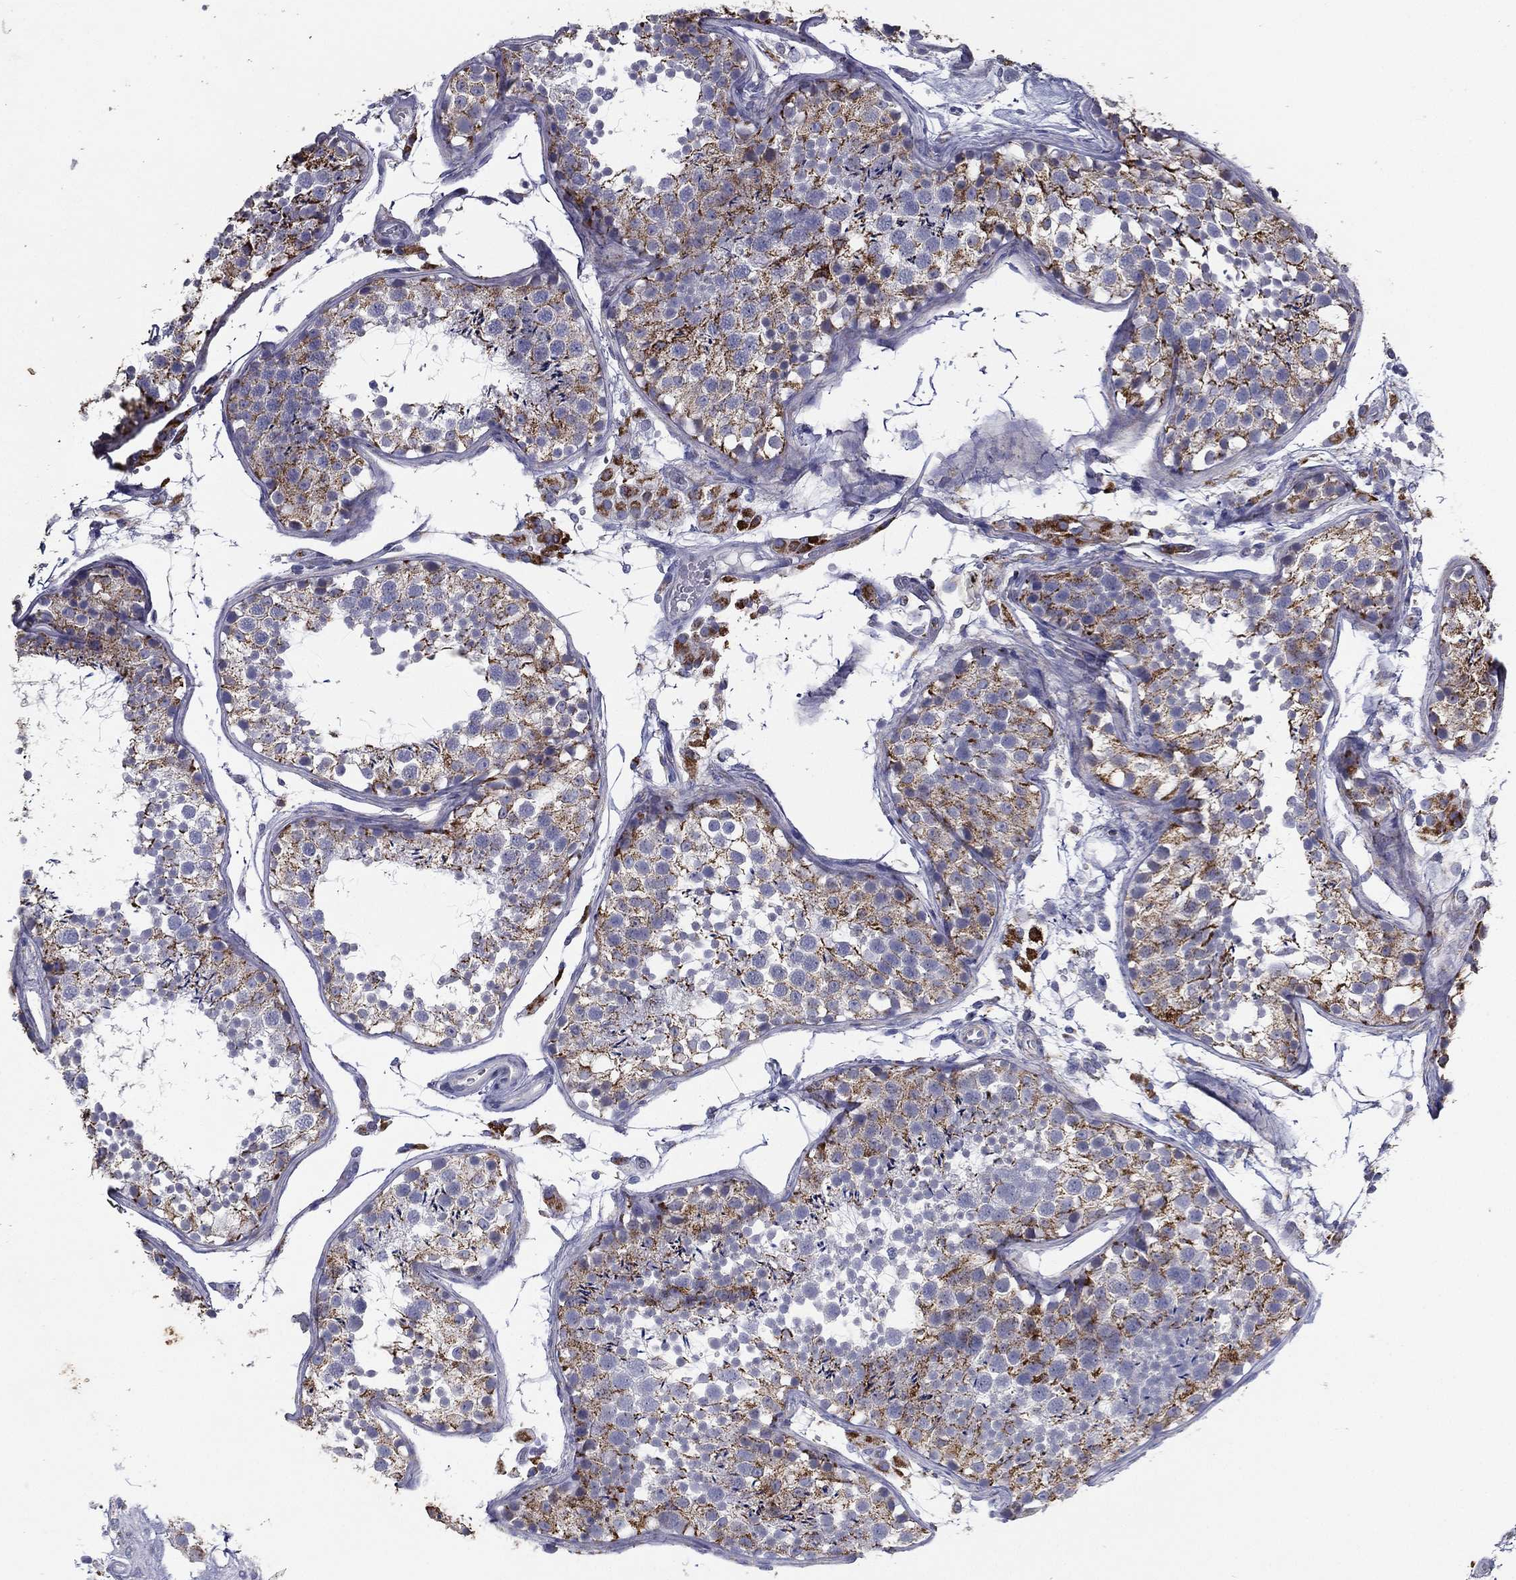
{"staining": {"intensity": "strong", "quantity": "<25%", "location": "cytoplasmic/membranous"}, "tissue": "testis", "cell_type": "Cells in seminiferous ducts", "image_type": "normal", "snomed": [{"axis": "morphology", "description": "Normal tissue, NOS"}, {"axis": "topography", "description": "Testis"}], "caption": "Immunohistochemical staining of unremarkable testis displays <25% levels of strong cytoplasmic/membranous protein staining in about <25% of cells in seminiferous ducts.", "gene": "SFXN1", "patient": {"sex": "male", "age": 29}}